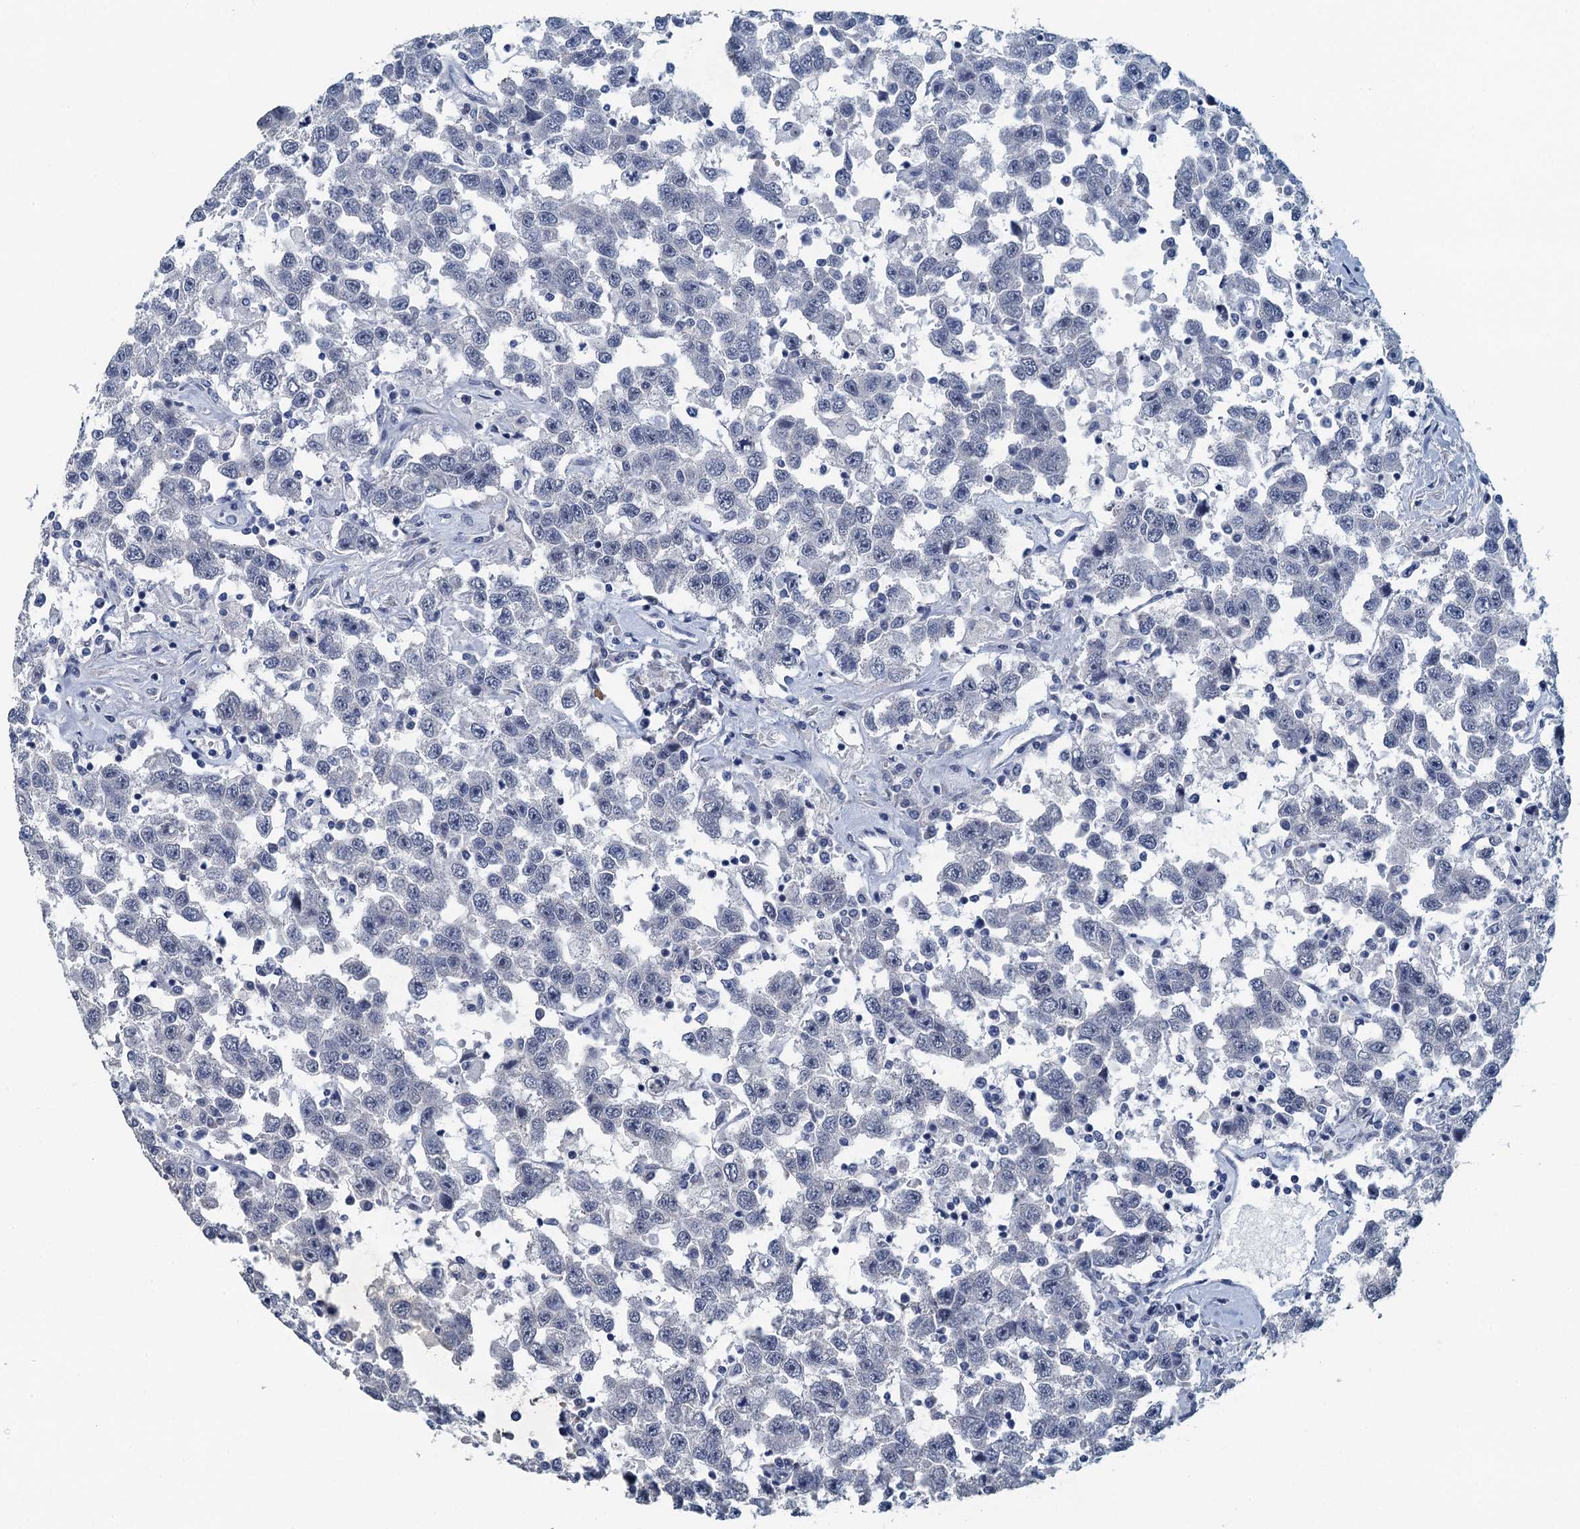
{"staining": {"intensity": "negative", "quantity": "none", "location": "none"}, "tissue": "testis cancer", "cell_type": "Tumor cells", "image_type": "cancer", "snomed": [{"axis": "morphology", "description": "Seminoma, NOS"}, {"axis": "topography", "description": "Testis"}], "caption": "This is an immunohistochemistry image of seminoma (testis). There is no staining in tumor cells.", "gene": "TTLL9", "patient": {"sex": "male", "age": 41}}